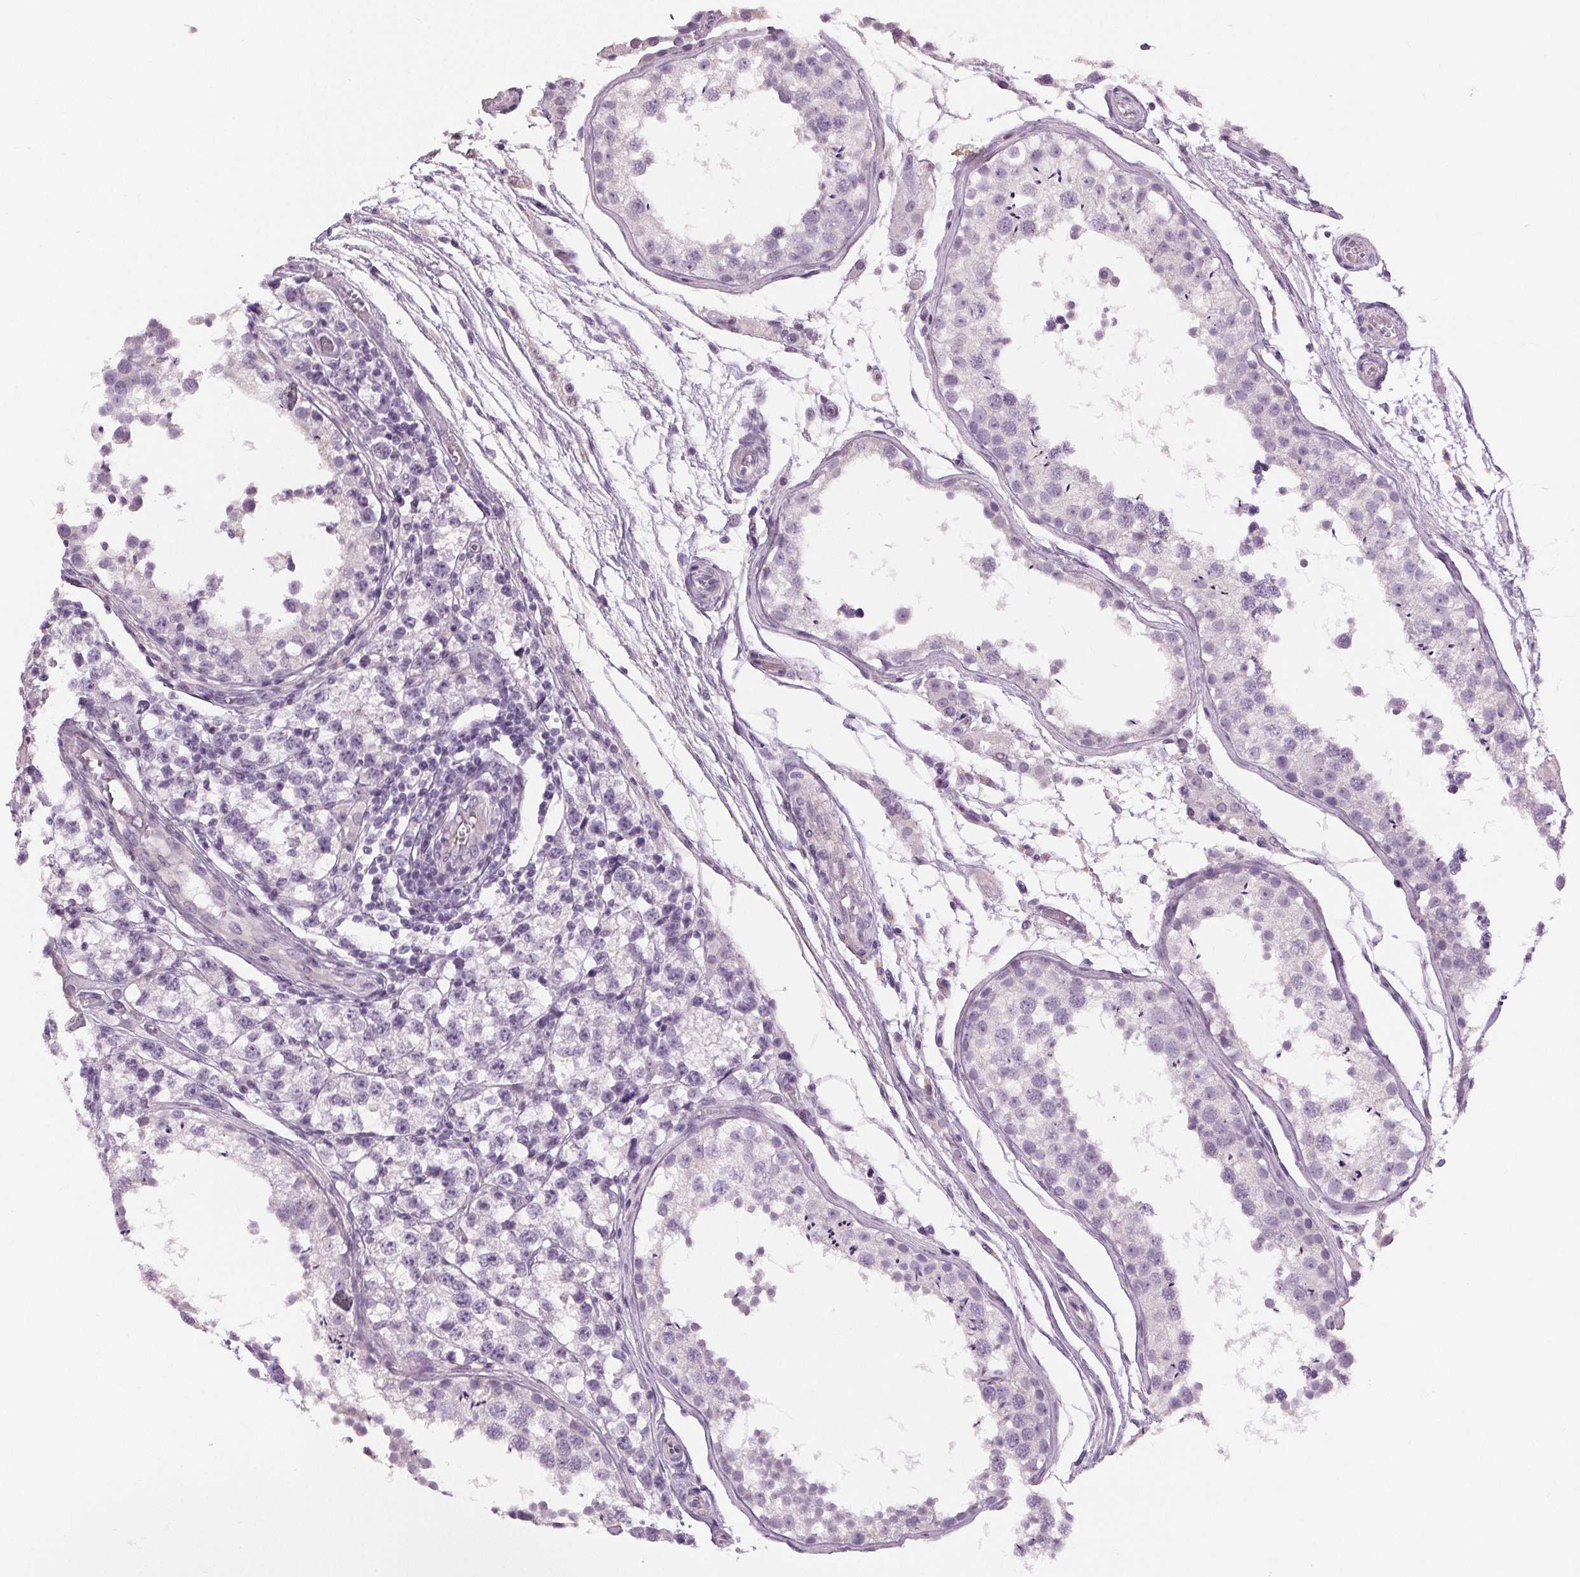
{"staining": {"intensity": "negative", "quantity": "none", "location": "none"}, "tissue": "testis", "cell_type": "Cells in seminiferous ducts", "image_type": "normal", "snomed": [{"axis": "morphology", "description": "Normal tissue, NOS"}, {"axis": "morphology", "description": "Seminoma, NOS"}, {"axis": "topography", "description": "Testis"}], "caption": "IHC of unremarkable human testis exhibits no staining in cells in seminiferous ducts.", "gene": "MISP", "patient": {"sex": "male", "age": 29}}